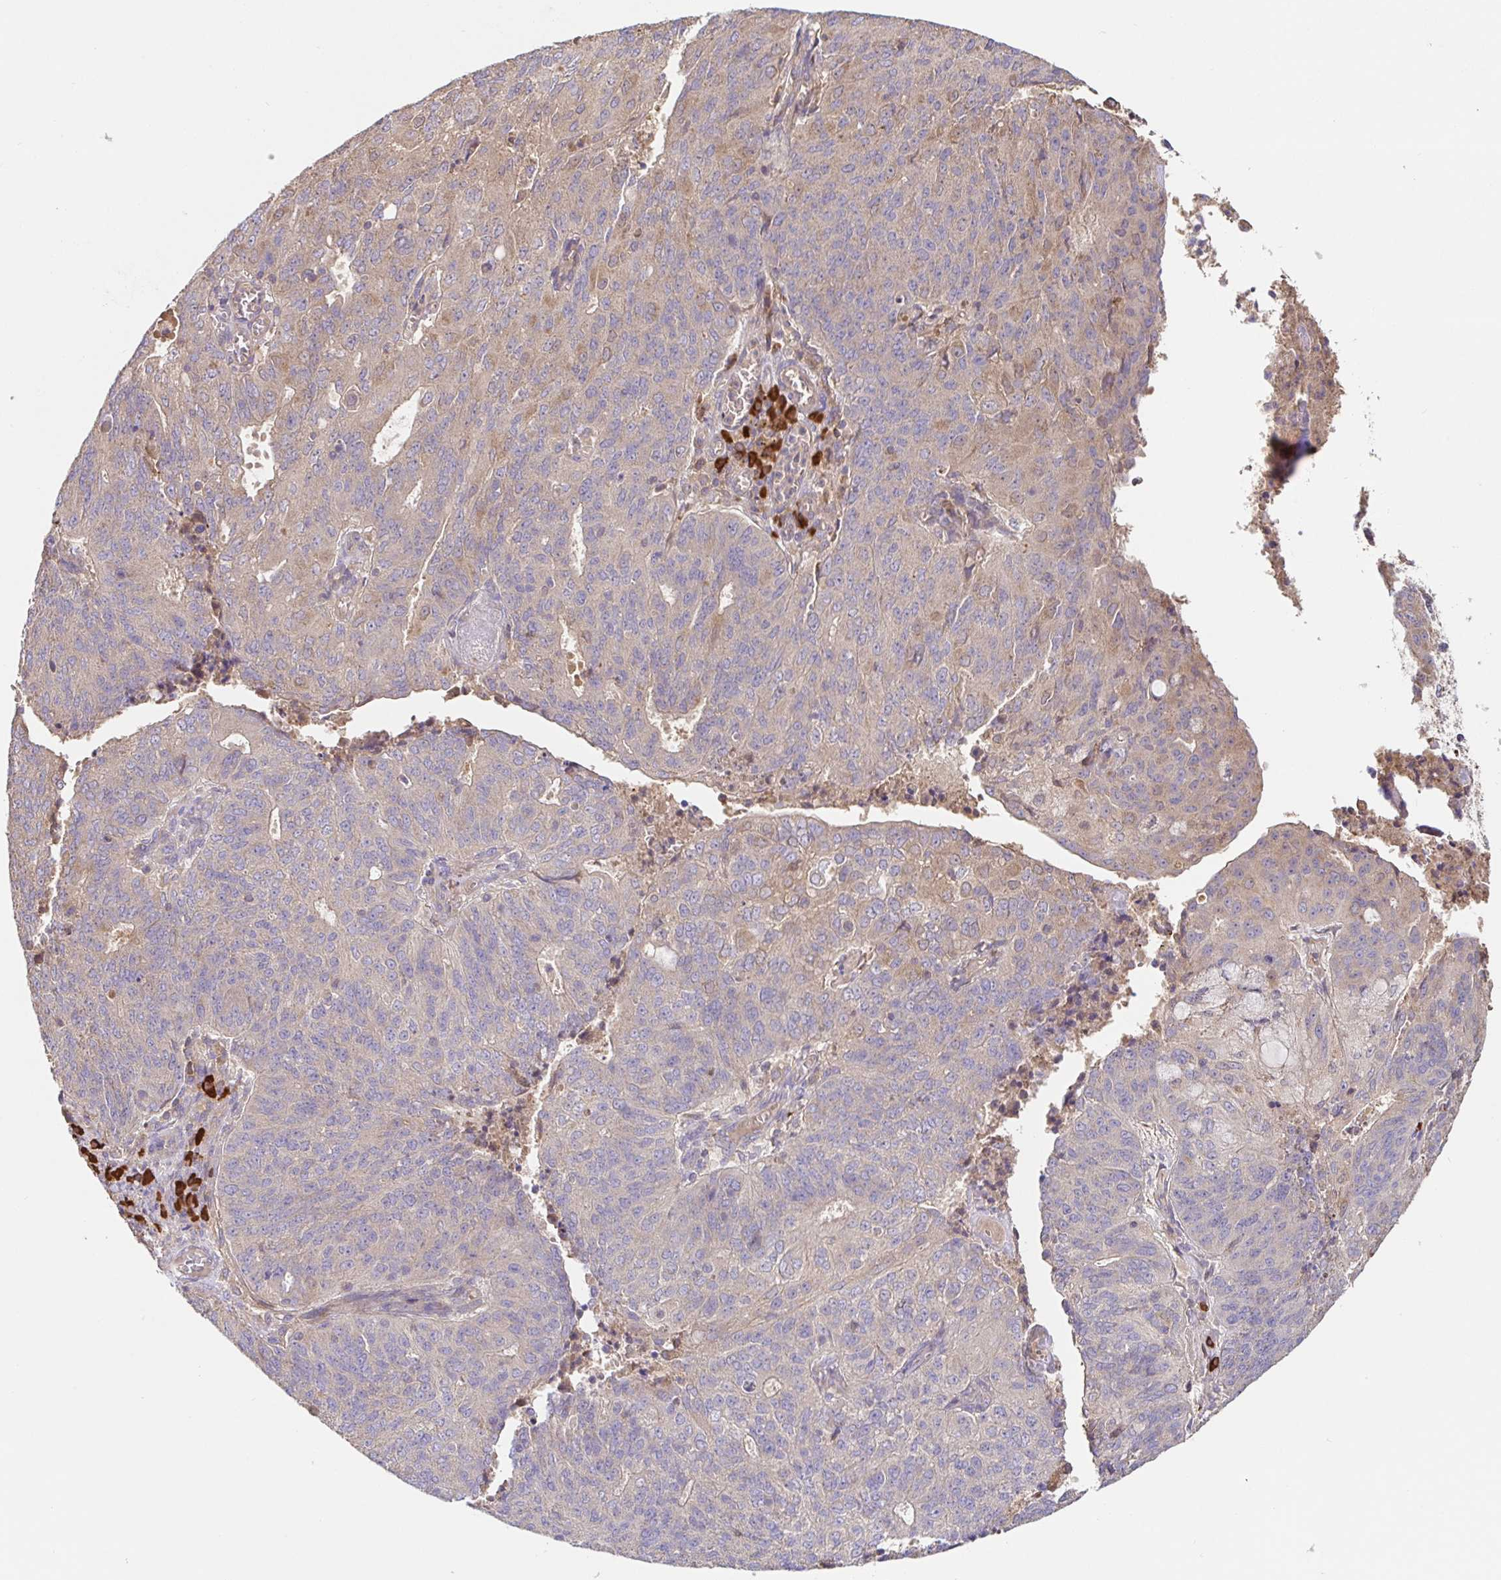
{"staining": {"intensity": "negative", "quantity": "none", "location": "none"}, "tissue": "endometrial cancer", "cell_type": "Tumor cells", "image_type": "cancer", "snomed": [{"axis": "morphology", "description": "Adenocarcinoma, NOS"}, {"axis": "topography", "description": "Endometrium"}], "caption": "Tumor cells show no significant positivity in endometrial cancer.", "gene": "HAGH", "patient": {"sex": "female", "age": 82}}